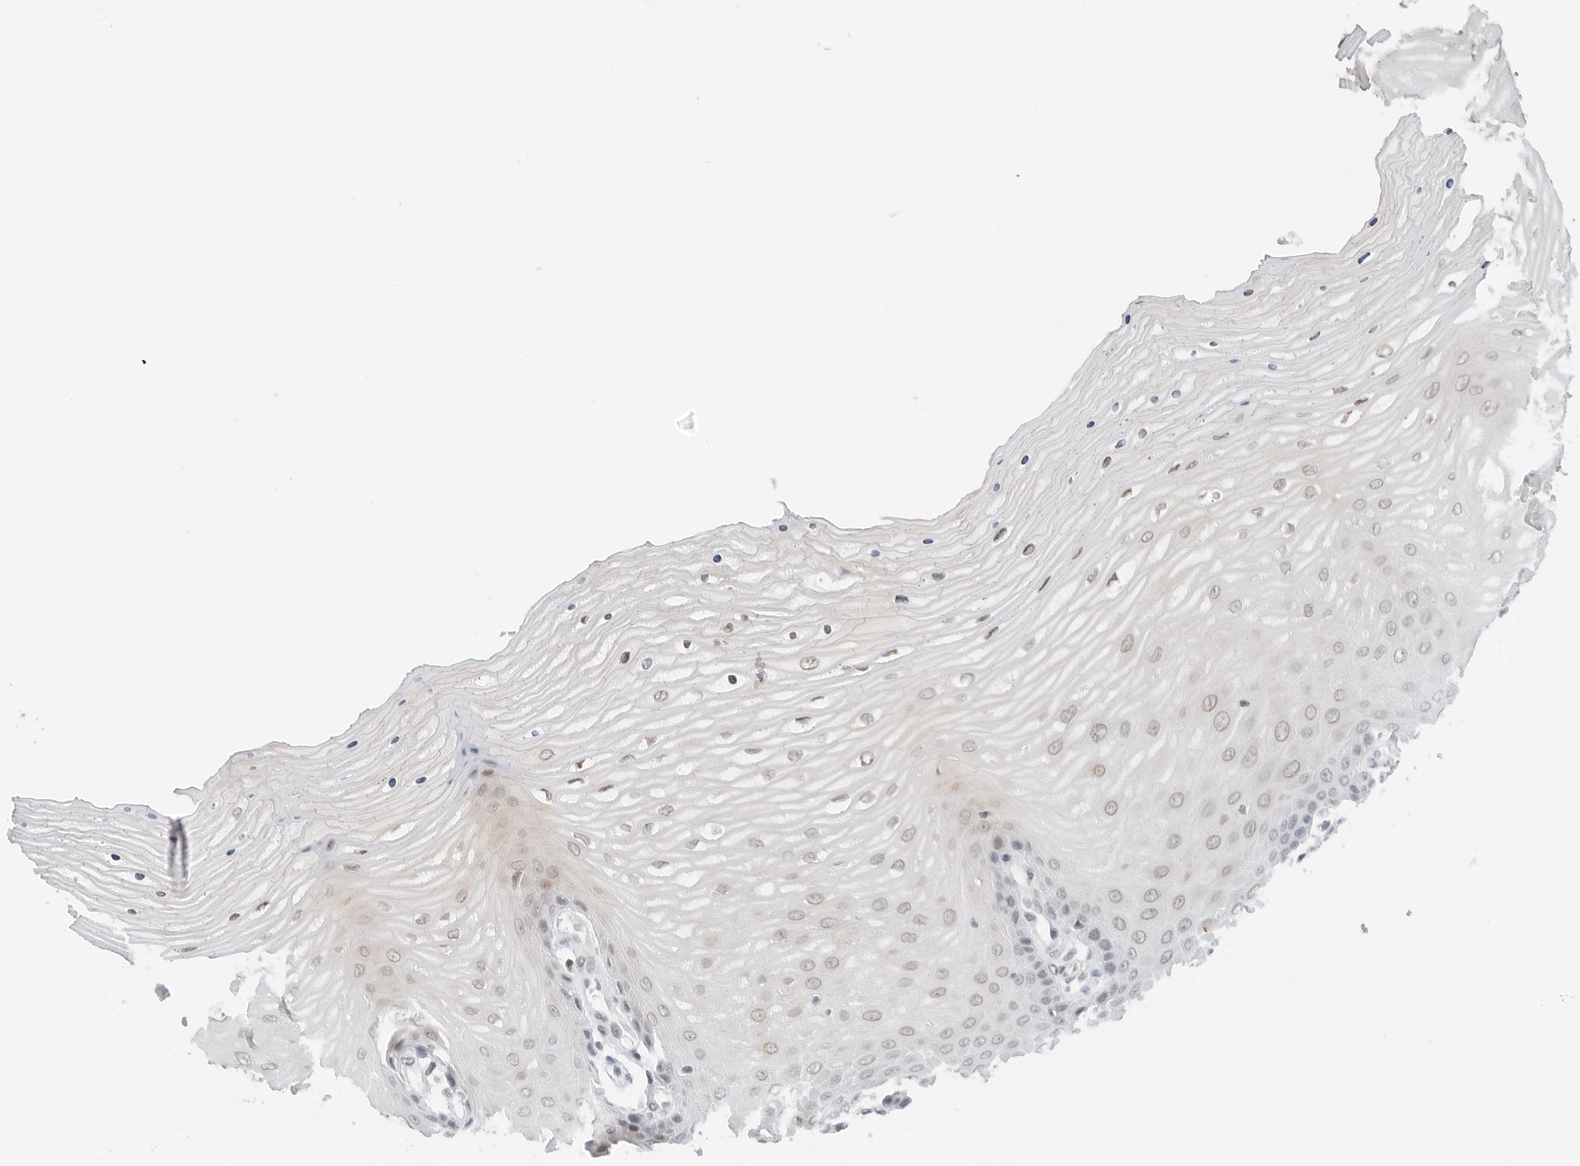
{"staining": {"intensity": "weak", "quantity": "25%-75%", "location": "cytoplasmic/membranous,nuclear"}, "tissue": "cervix", "cell_type": "Glandular cells", "image_type": "normal", "snomed": [{"axis": "morphology", "description": "Normal tissue, NOS"}, {"axis": "topography", "description": "Cervix"}], "caption": "A photomicrograph of human cervix stained for a protein demonstrates weak cytoplasmic/membranous,nuclear brown staining in glandular cells.", "gene": "NEO1", "patient": {"sex": "female", "age": 55}}